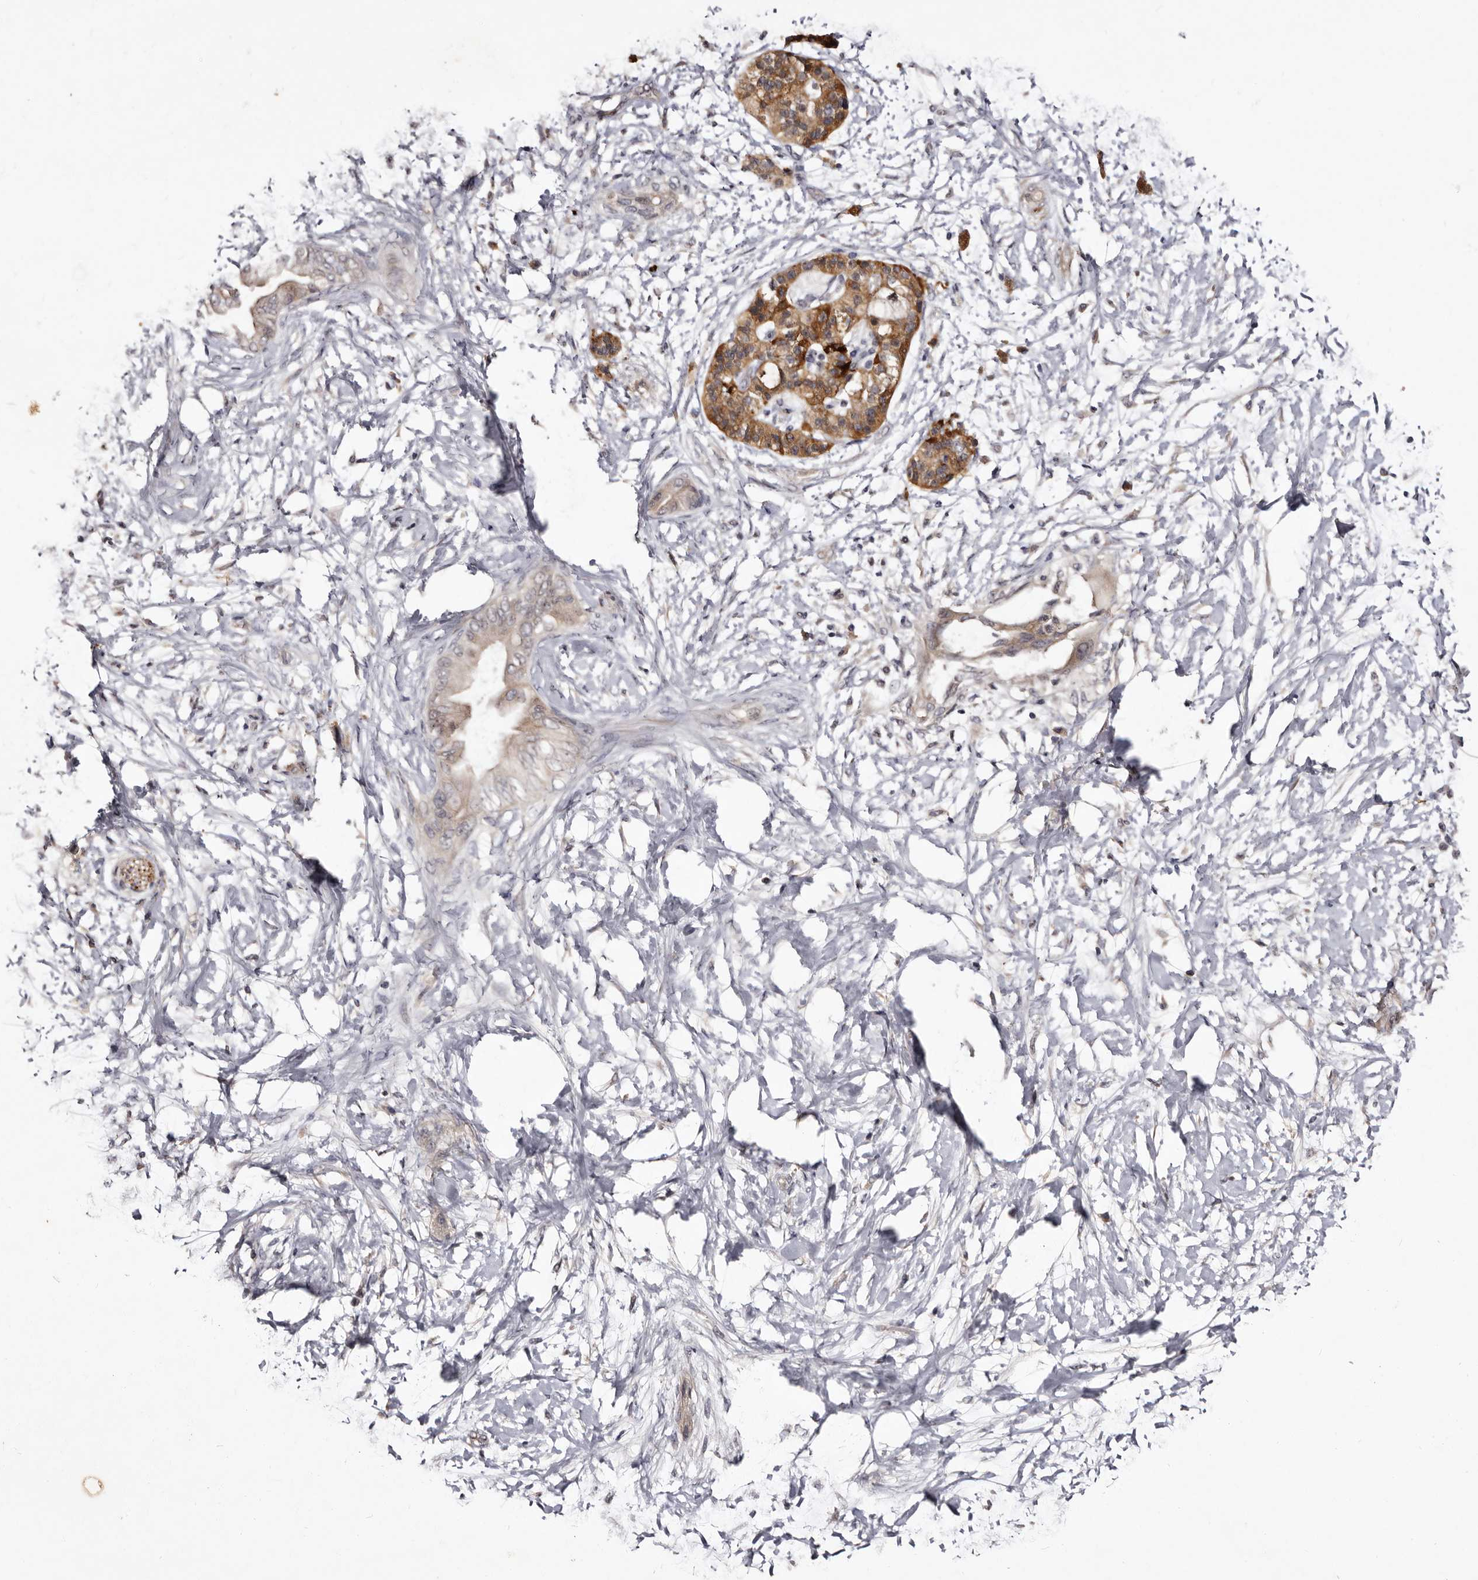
{"staining": {"intensity": "moderate", "quantity": ">75%", "location": "nuclear"}, "tissue": "adipose tissue", "cell_type": "Adipocytes", "image_type": "normal", "snomed": [{"axis": "morphology", "description": "Normal tissue, NOS"}, {"axis": "morphology", "description": "Adenocarcinoma, NOS"}, {"axis": "topography", "description": "Duodenum"}, {"axis": "topography", "description": "Peripheral nerve tissue"}], "caption": "Normal adipose tissue displays moderate nuclear positivity in approximately >75% of adipocytes, visualized by immunohistochemistry.", "gene": "LANCL2", "patient": {"sex": "female", "age": 60}}